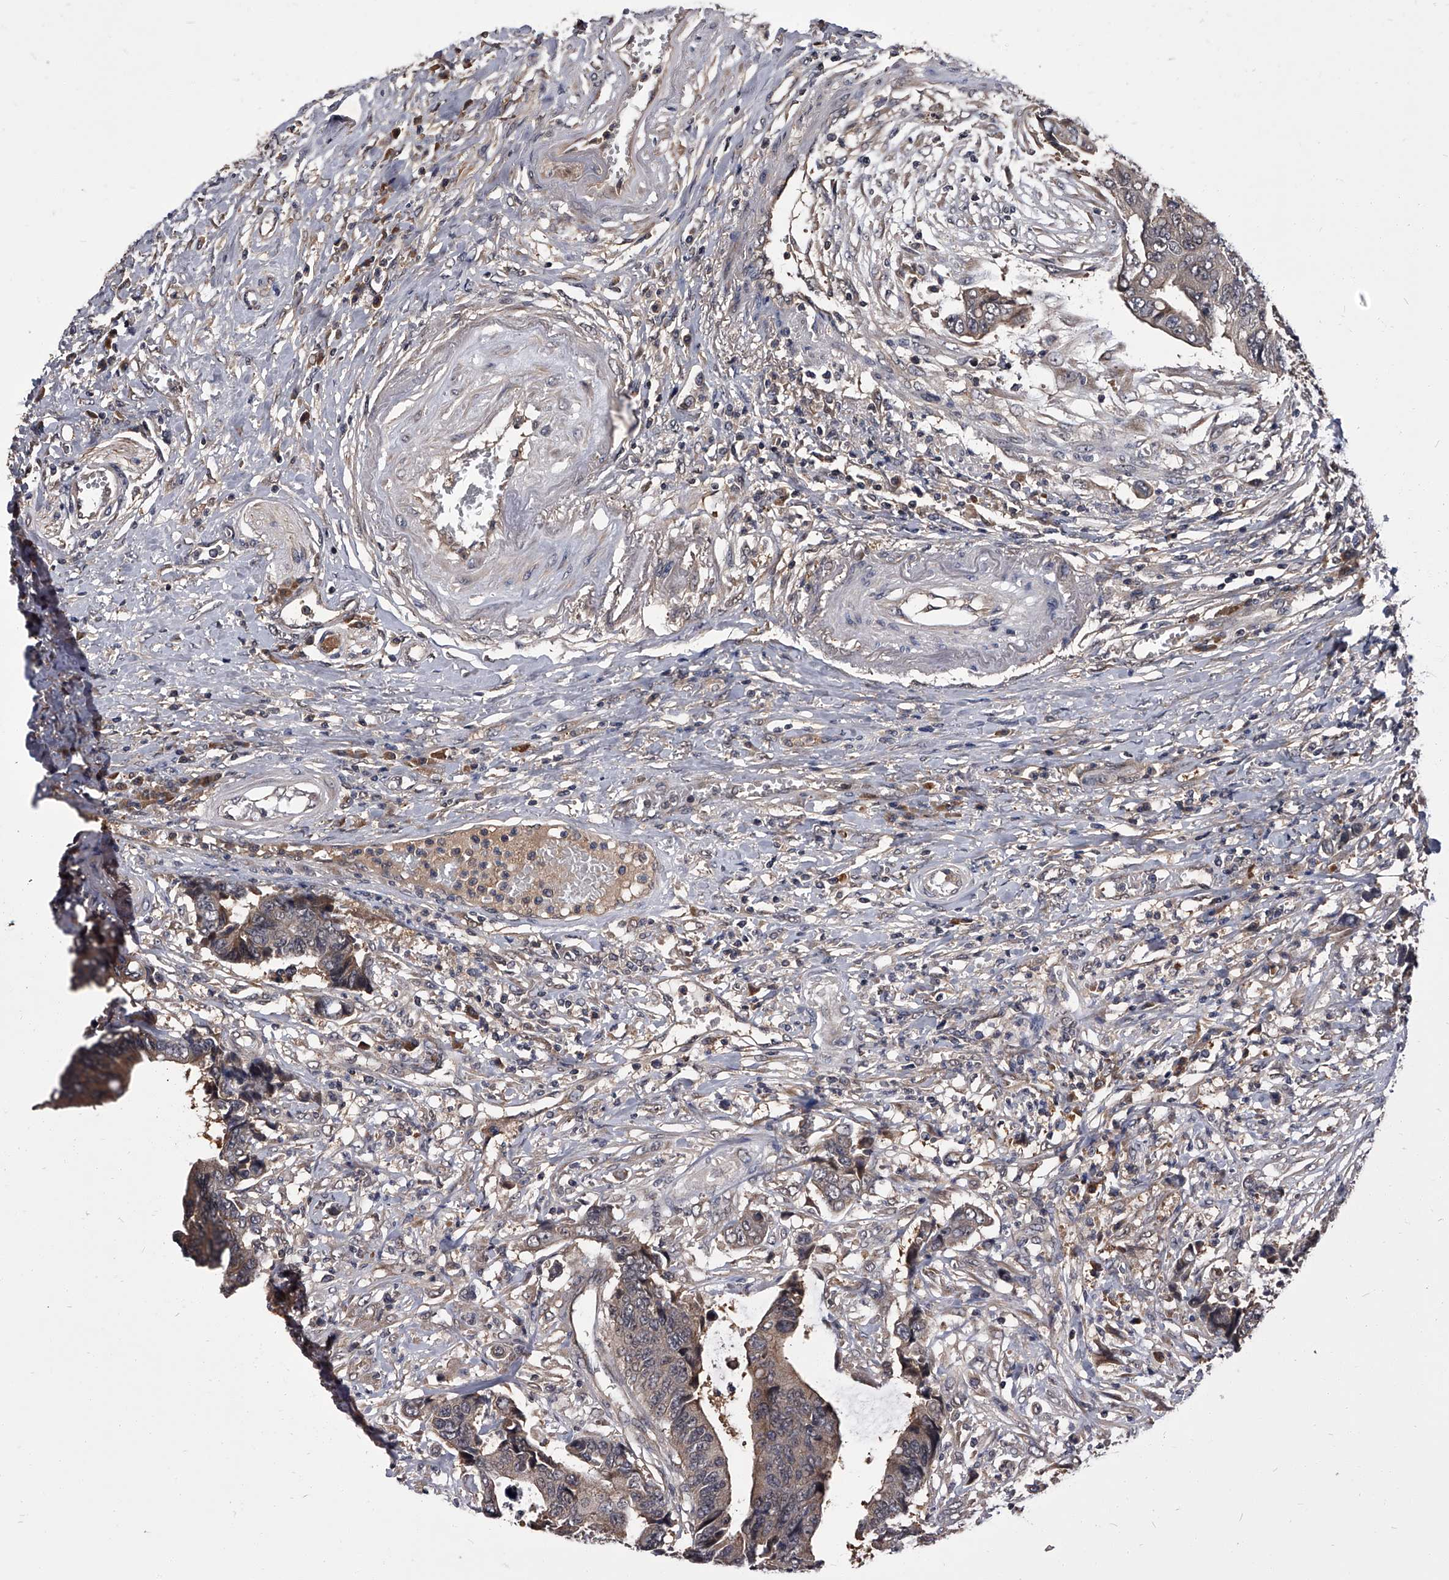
{"staining": {"intensity": "weak", "quantity": "25%-75%", "location": "cytoplasmic/membranous"}, "tissue": "colorectal cancer", "cell_type": "Tumor cells", "image_type": "cancer", "snomed": [{"axis": "morphology", "description": "Adenocarcinoma, NOS"}, {"axis": "topography", "description": "Rectum"}], "caption": "This micrograph demonstrates IHC staining of colorectal adenocarcinoma, with low weak cytoplasmic/membranous expression in about 25%-75% of tumor cells.", "gene": "SLC18B1", "patient": {"sex": "male", "age": 84}}